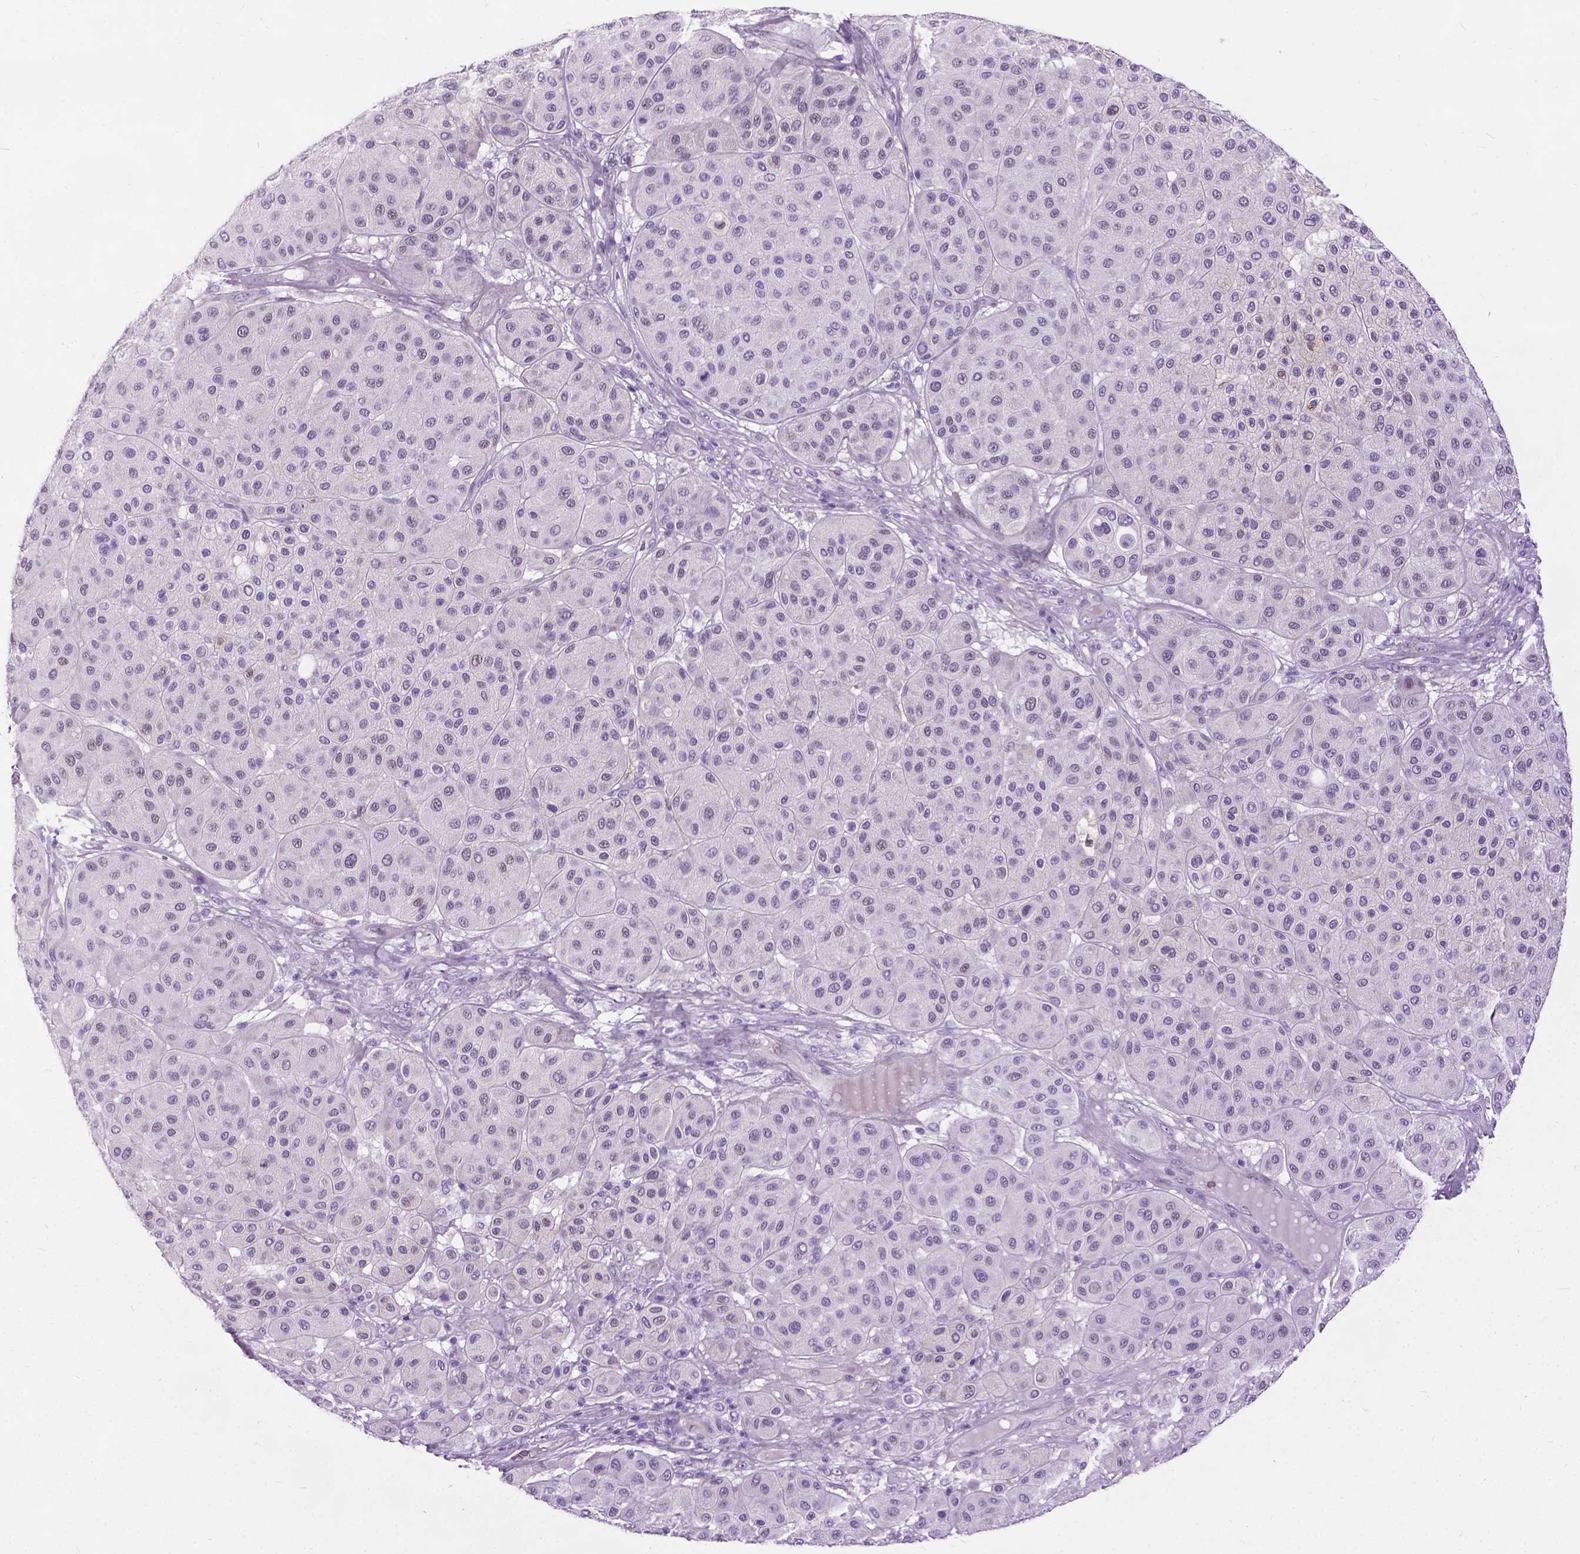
{"staining": {"intensity": "negative", "quantity": "none", "location": "none"}, "tissue": "melanoma", "cell_type": "Tumor cells", "image_type": "cancer", "snomed": [{"axis": "morphology", "description": "Malignant melanoma, Metastatic site"}, {"axis": "topography", "description": "Smooth muscle"}], "caption": "This is a histopathology image of immunohistochemistry staining of malignant melanoma (metastatic site), which shows no expression in tumor cells.", "gene": "PROB1", "patient": {"sex": "male", "age": 41}}